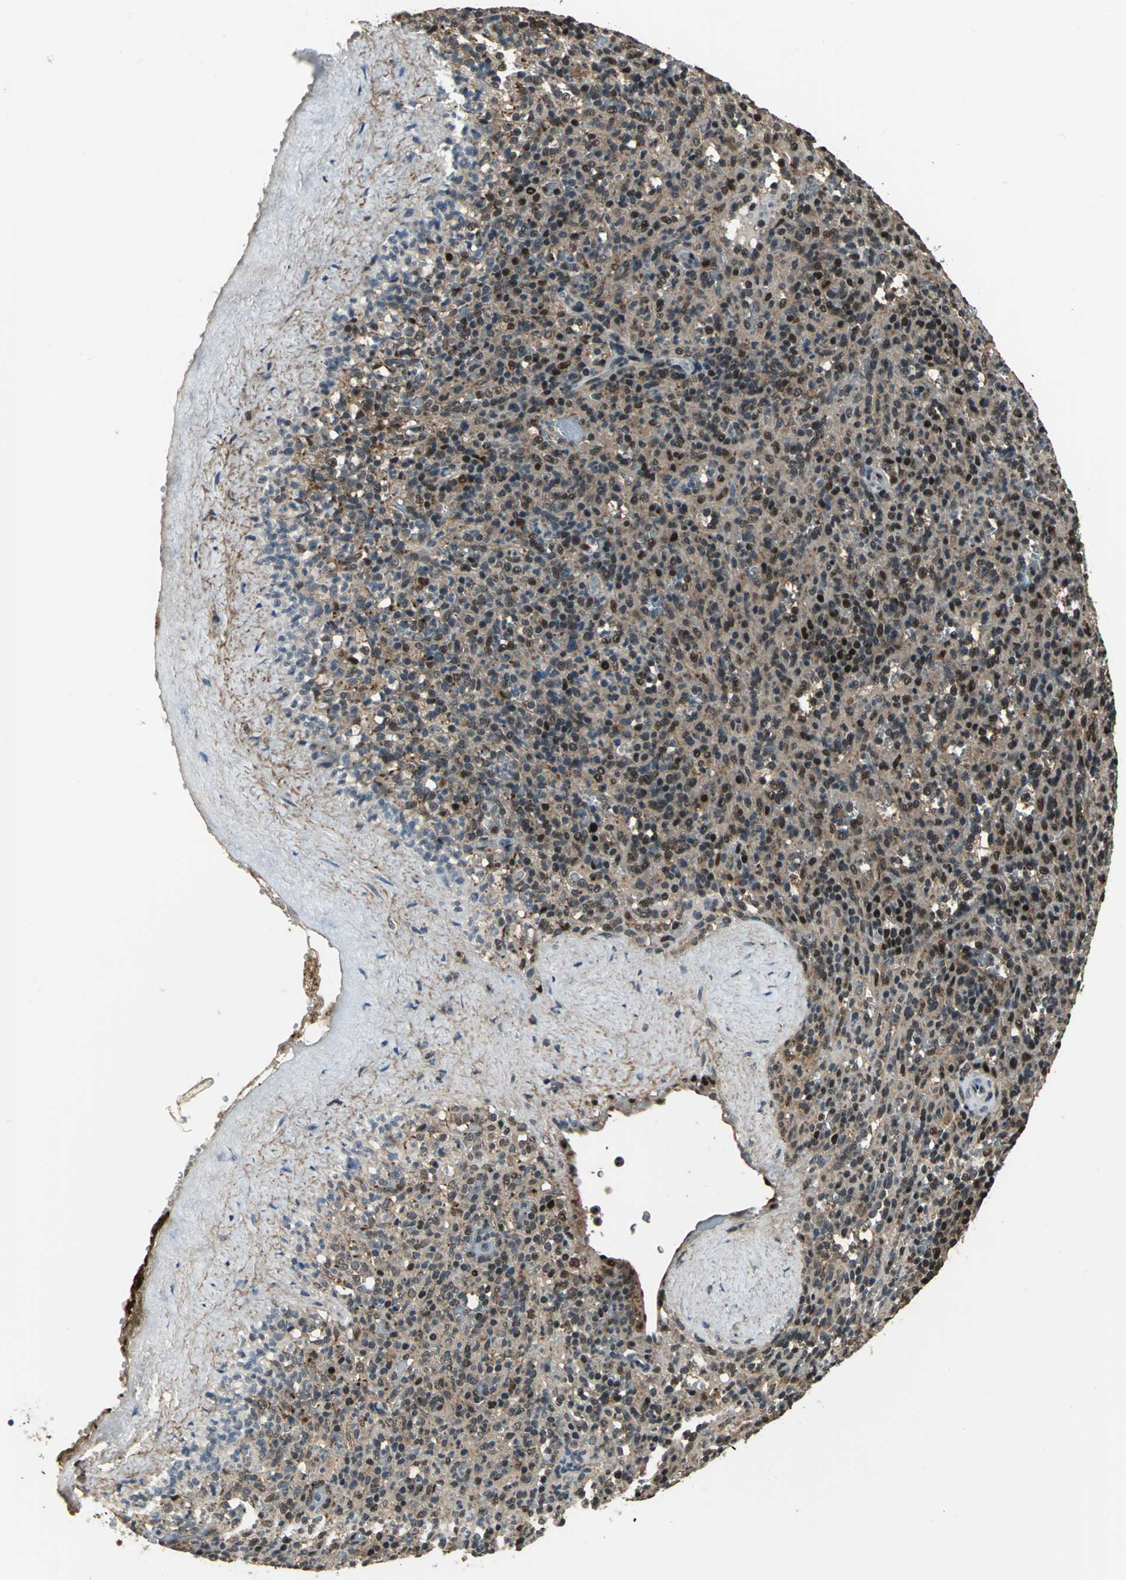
{"staining": {"intensity": "moderate", "quantity": "25%-75%", "location": "cytoplasmic/membranous,nuclear"}, "tissue": "spleen", "cell_type": "Cells in red pulp", "image_type": "normal", "snomed": [{"axis": "morphology", "description": "Normal tissue, NOS"}, {"axis": "topography", "description": "Spleen"}], "caption": "About 25%-75% of cells in red pulp in normal spleen exhibit moderate cytoplasmic/membranous,nuclear protein staining as visualized by brown immunohistochemical staining.", "gene": "MIS18BP1", "patient": {"sex": "male", "age": 36}}